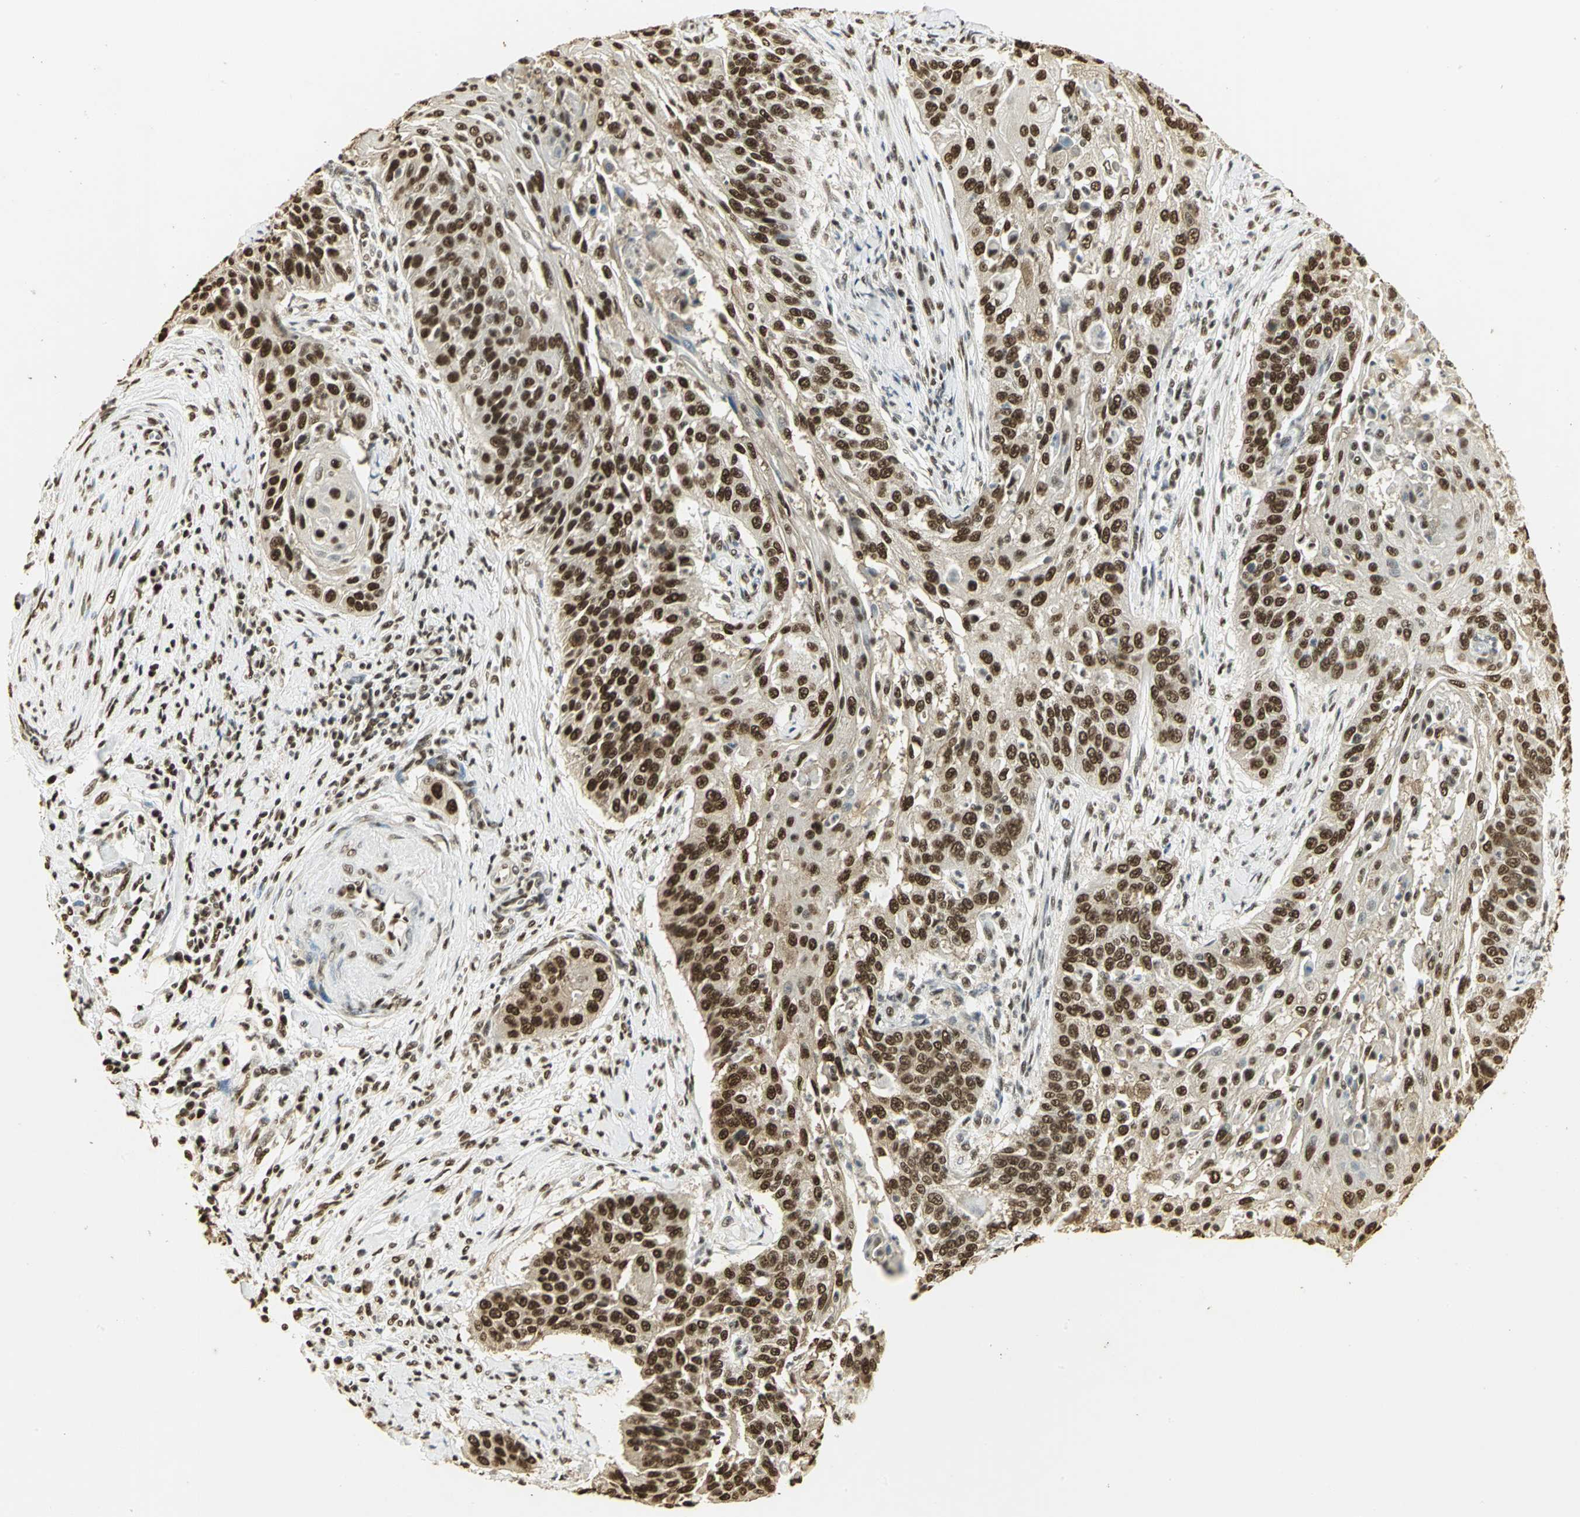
{"staining": {"intensity": "strong", "quantity": ">75%", "location": "nuclear"}, "tissue": "cervical cancer", "cell_type": "Tumor cells", "image_type": "cancer", "snomed": [{"axis": "morphology", "description": "Squamous cell carcinoma, NOS"}, {"axis": "topography", "description": "Cervix"}], "caption": "Immunohistochemical staining of cervical cancer (squamous cell carcinoma) demonstrates strong nuclear protein positivity in approximately >75% of tumor cells.", "gene": "SET", "patient": {"sex": "female", "age": 33}}